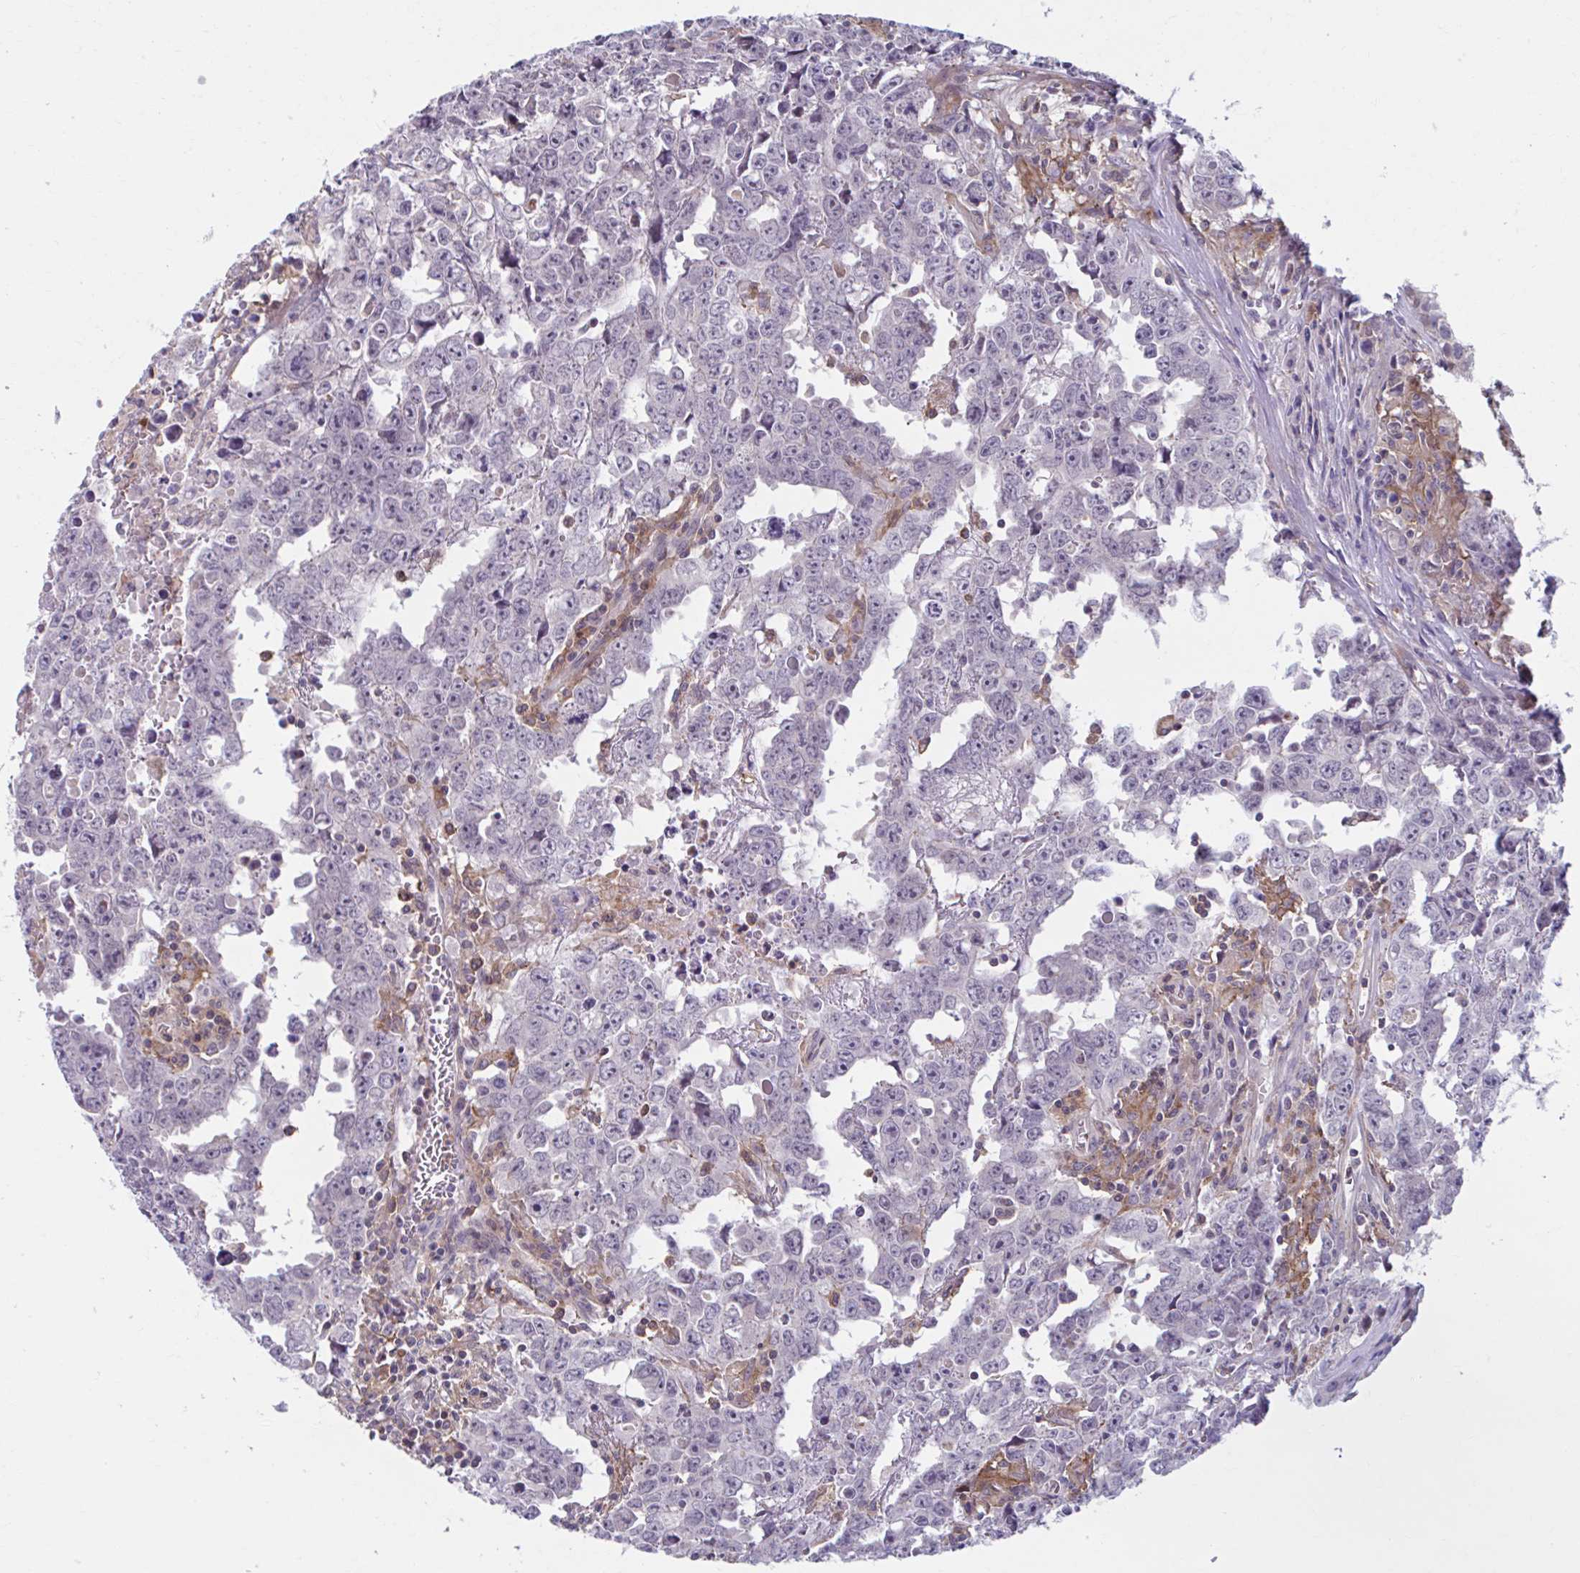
{"staining": {"intensity": "negative", "quantity": "none", "location": "none"}, "tissue": "testis cancer", "cell_type": "Tumor cells", "image_type": "cancer", "snomed": [{"axis": "morphology", "description": "Carcinoma, Embryonal, NOS"}, {"axis": "topography", "description": "Testis"}], "caption": "The micrograph reveals no significant positivity in tumor cells of testis cancer (embryonal carcinoma).", "gene": "ADAT3", "patient": {"sex": "male", "age": 22}}